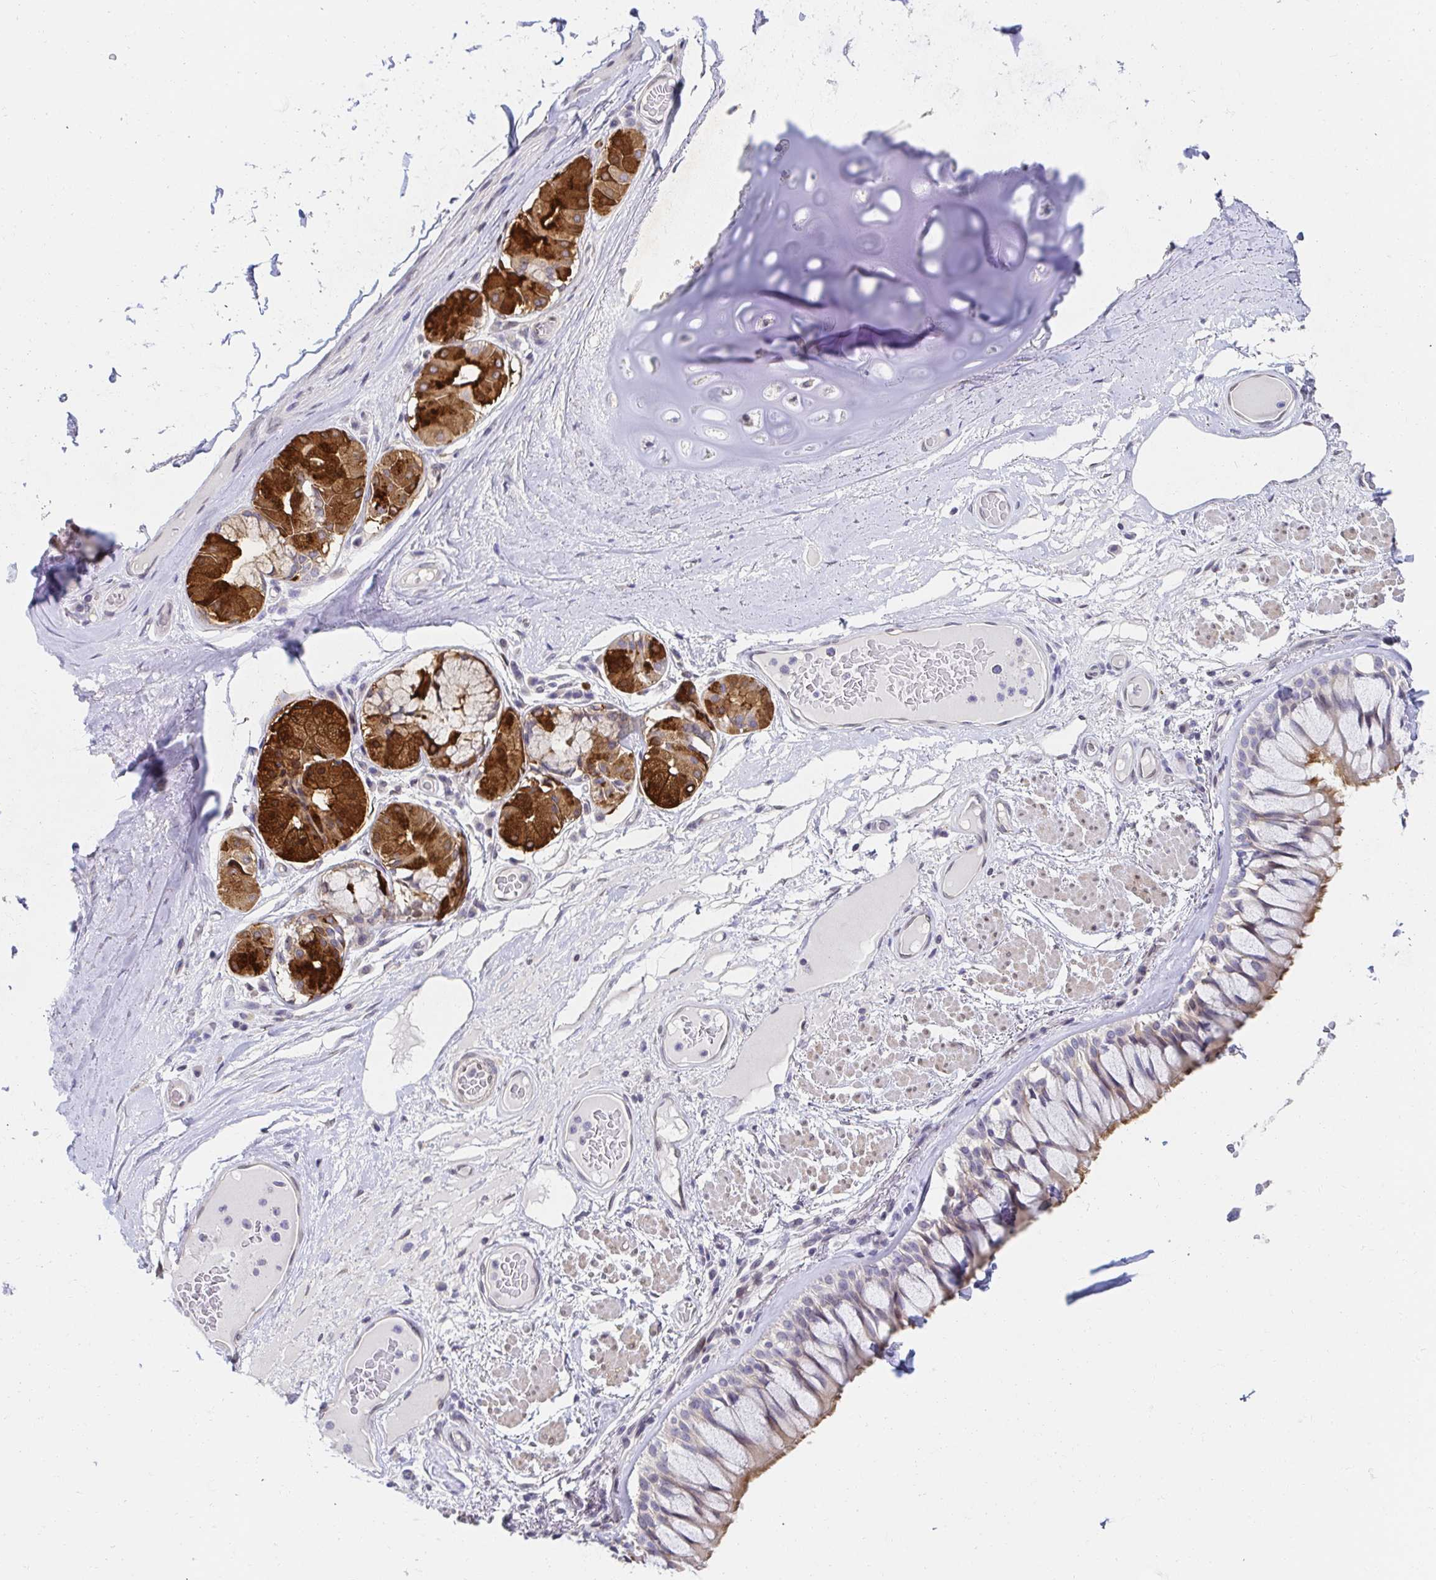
{"staining": {"intensity": "negative", "quantity": "none", "location": "none"}, "tissue": "adipose tissue", "cell_type": "Adipocytes", "image_type": "normal", "snomed": [{"axis": "morphology", "description": "Normal tissue, NOS"}, {"axis": "topography", "description": "Cartilage tissue"}, {"axis": "topography", "description": "Bronchus"}], "caption": "IHC photomicrograph of unremarkable adipose tissue: human adipose tissue stained with DAB (3,3'-diaminobenzidine) demonstrates no significant protein positivity in adipocytes.", "gene": "AKAP14", "patient": {"sex": "male", "age": 64}}